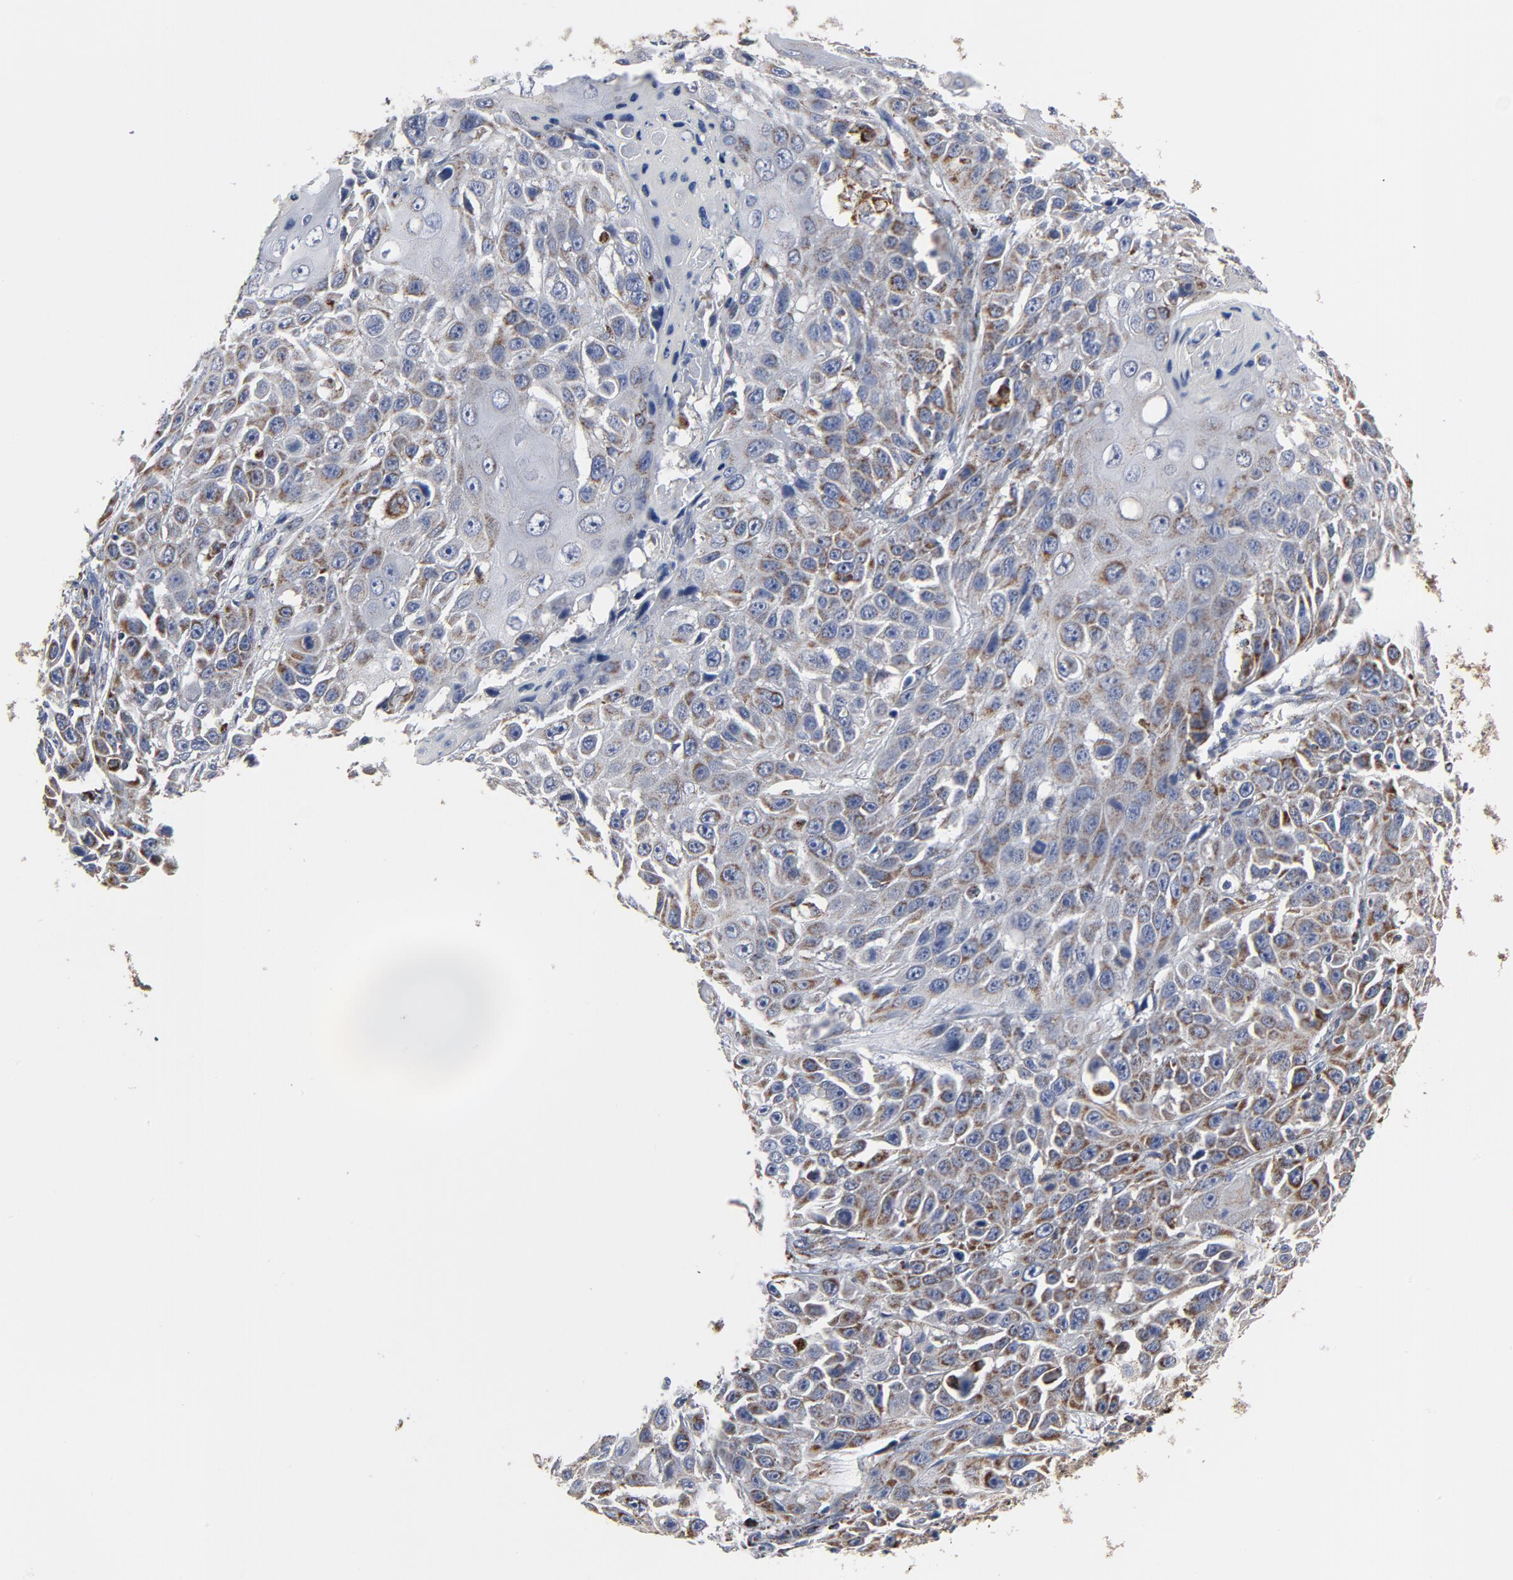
{"staining": {"intensity": "moderate", "quantity": ">75%", "location": "cytoplasmic/membranous"}, "tissue": "cervical cancer", "cell_type": "Tumor cells", "image_type": "cancer", "snomed": [{"axis": "morphology", "description": "Squamous cell carcinoma, NOS"}, {"axis": "topography", "description": "Cervix"}], "caption": "This histopathology image demonstrates immunohistochemistry staining of human cervical cancer (squamous cell carcinoma), with medium moderate cytoplasmic/membranous positivity in about >75% of tumor cells.", "gene": "NDUFV2", "patient": {"sex": "female", "age": 39}}